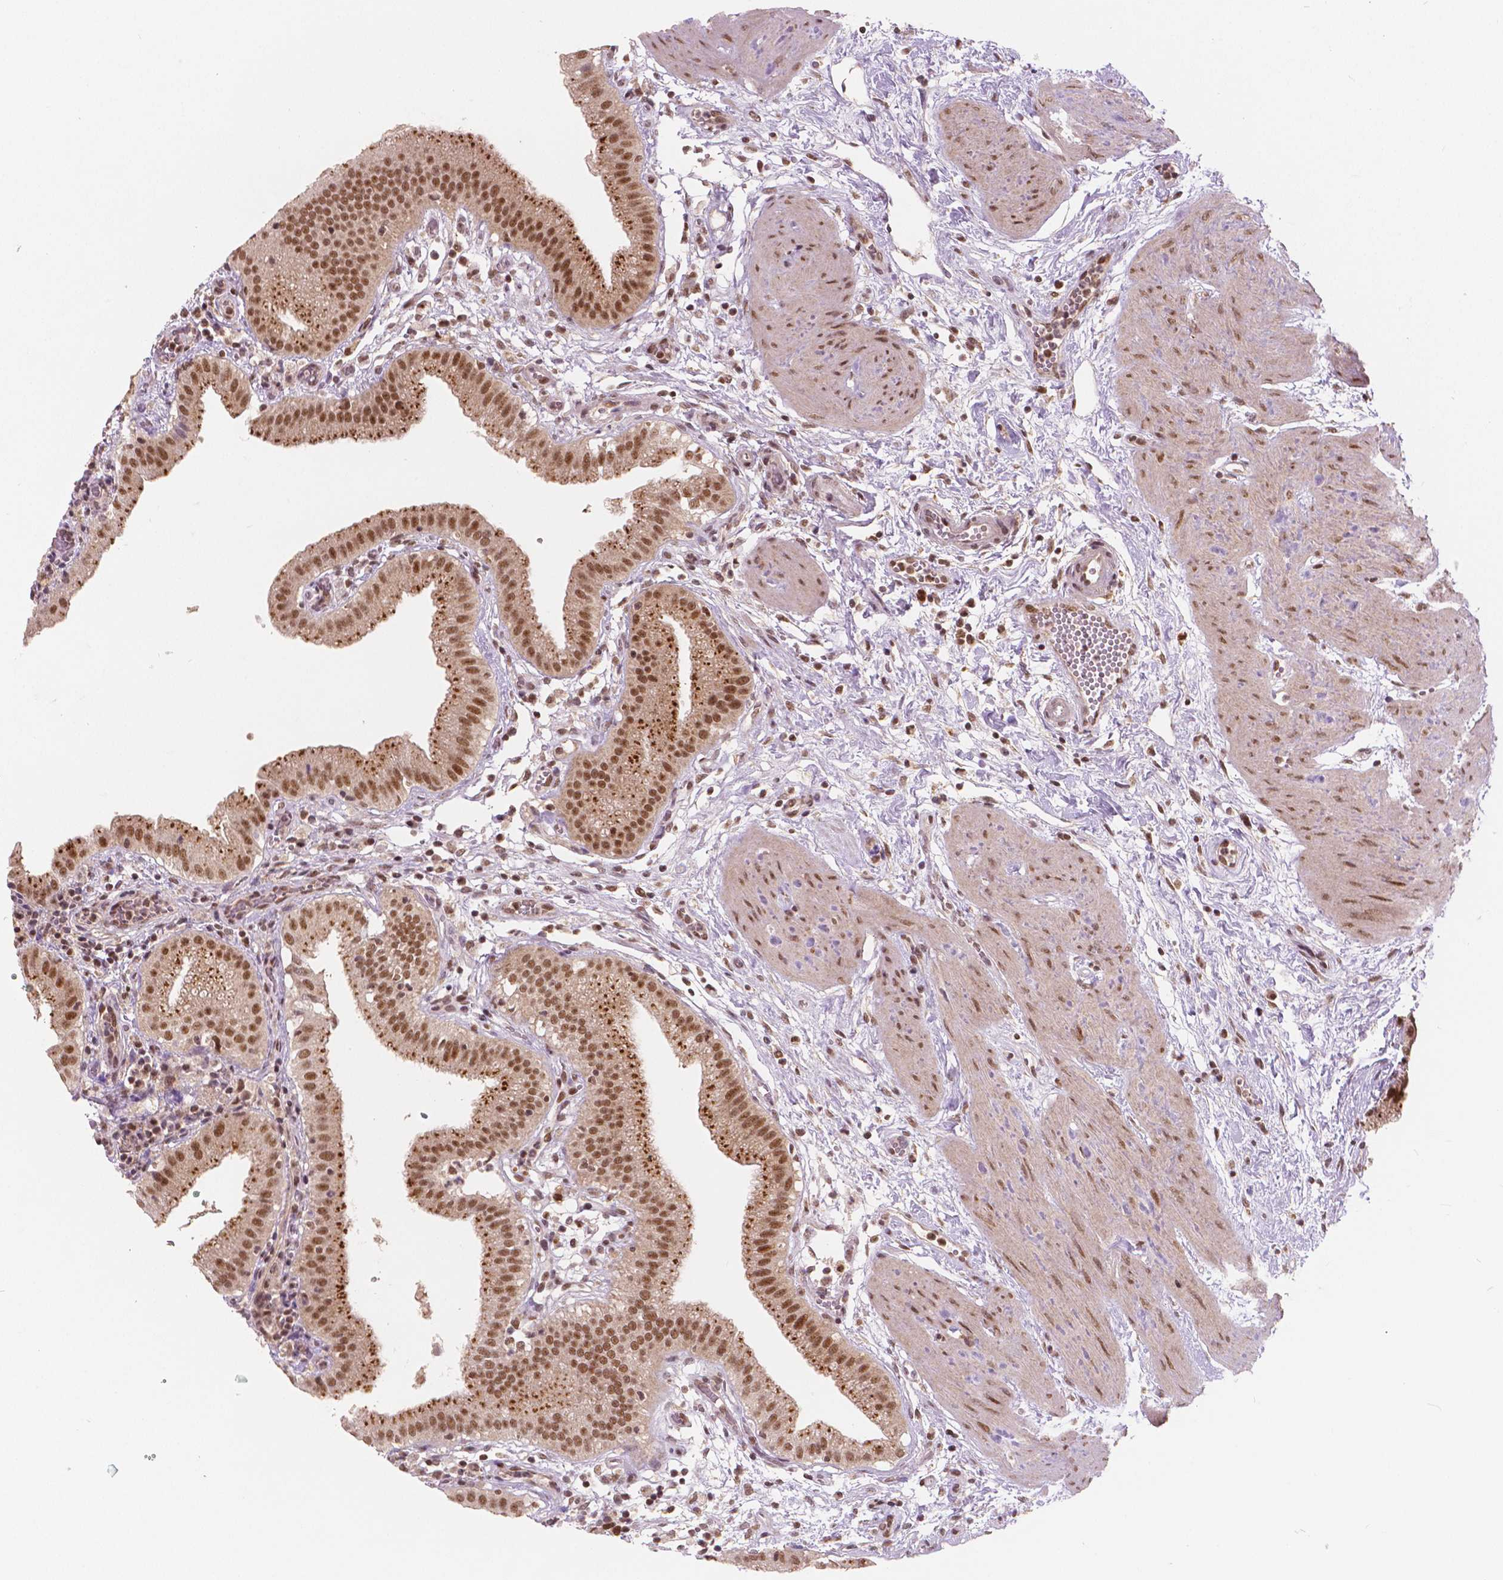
{"staining": {"intensity": "moderate", "quantity": ">75%", "location": "cytoplasmic/membranous,nuclear"}, "tissue": "gallbladder", "cell_type": "Glandular cells", "image_type": "normal", "snomed": [{"axis": "morphology", "description": "Normal tissue, NOS"}, {"axis": "topography", "description": "Gallbladder"}], "caption": "This photomicrograph displays normal gallbladder stained with IHC to label a protein in brown. The cytoplasmic/membranous,nuclear of glandular cells show moderate positivity for the protein. Nuclei are counter-stained blue.", "gene": "NSD2", "patient": {"sex": "female", "age": 65}}